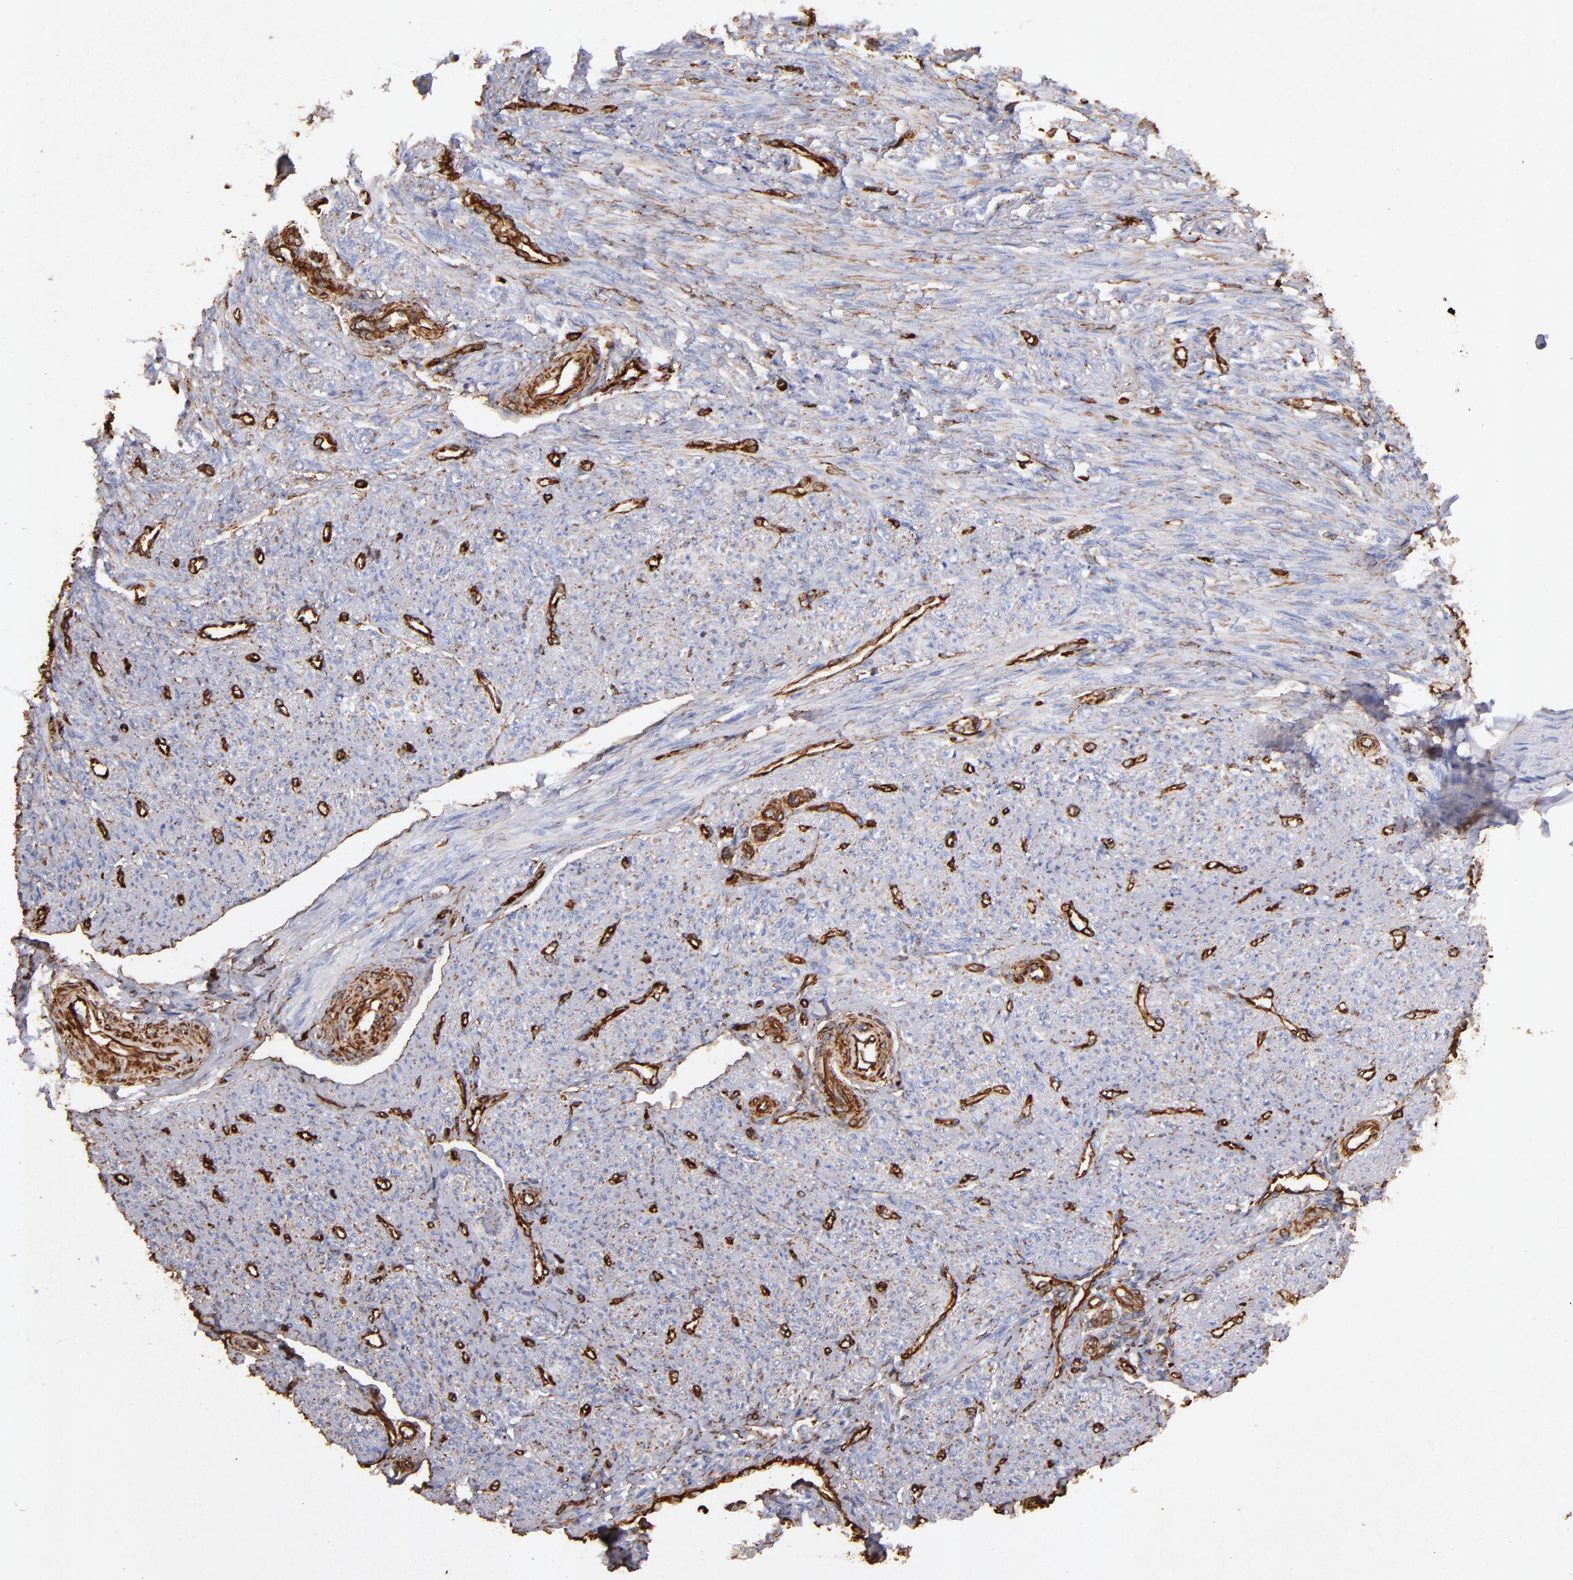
{"staining": {"intensity": "weak", "quantity": "25%-75%", "location": "cytoplasmic/membranous"}, "tissue": "smooth muscle", "cell_type": "Smooth muscle cells", "image_type": "normal", "snomed": [{"axis": "morphology", "description": "Normal tissue, NOS"}, {"axis": "topography", "description": "Smooth muscle"}], "caption": "Brown immunohistochemical staining in normal smooth muscle reveals weak cytoplasmic/membranous staining in approximately 25%-75% of smooth muscle cells. (DAB (3,3'-diaminobenzidine) IHC with brightfield microscopy, high magnification).", "gene": "VIM", "patient": {"sex": "female", "age": 65}}